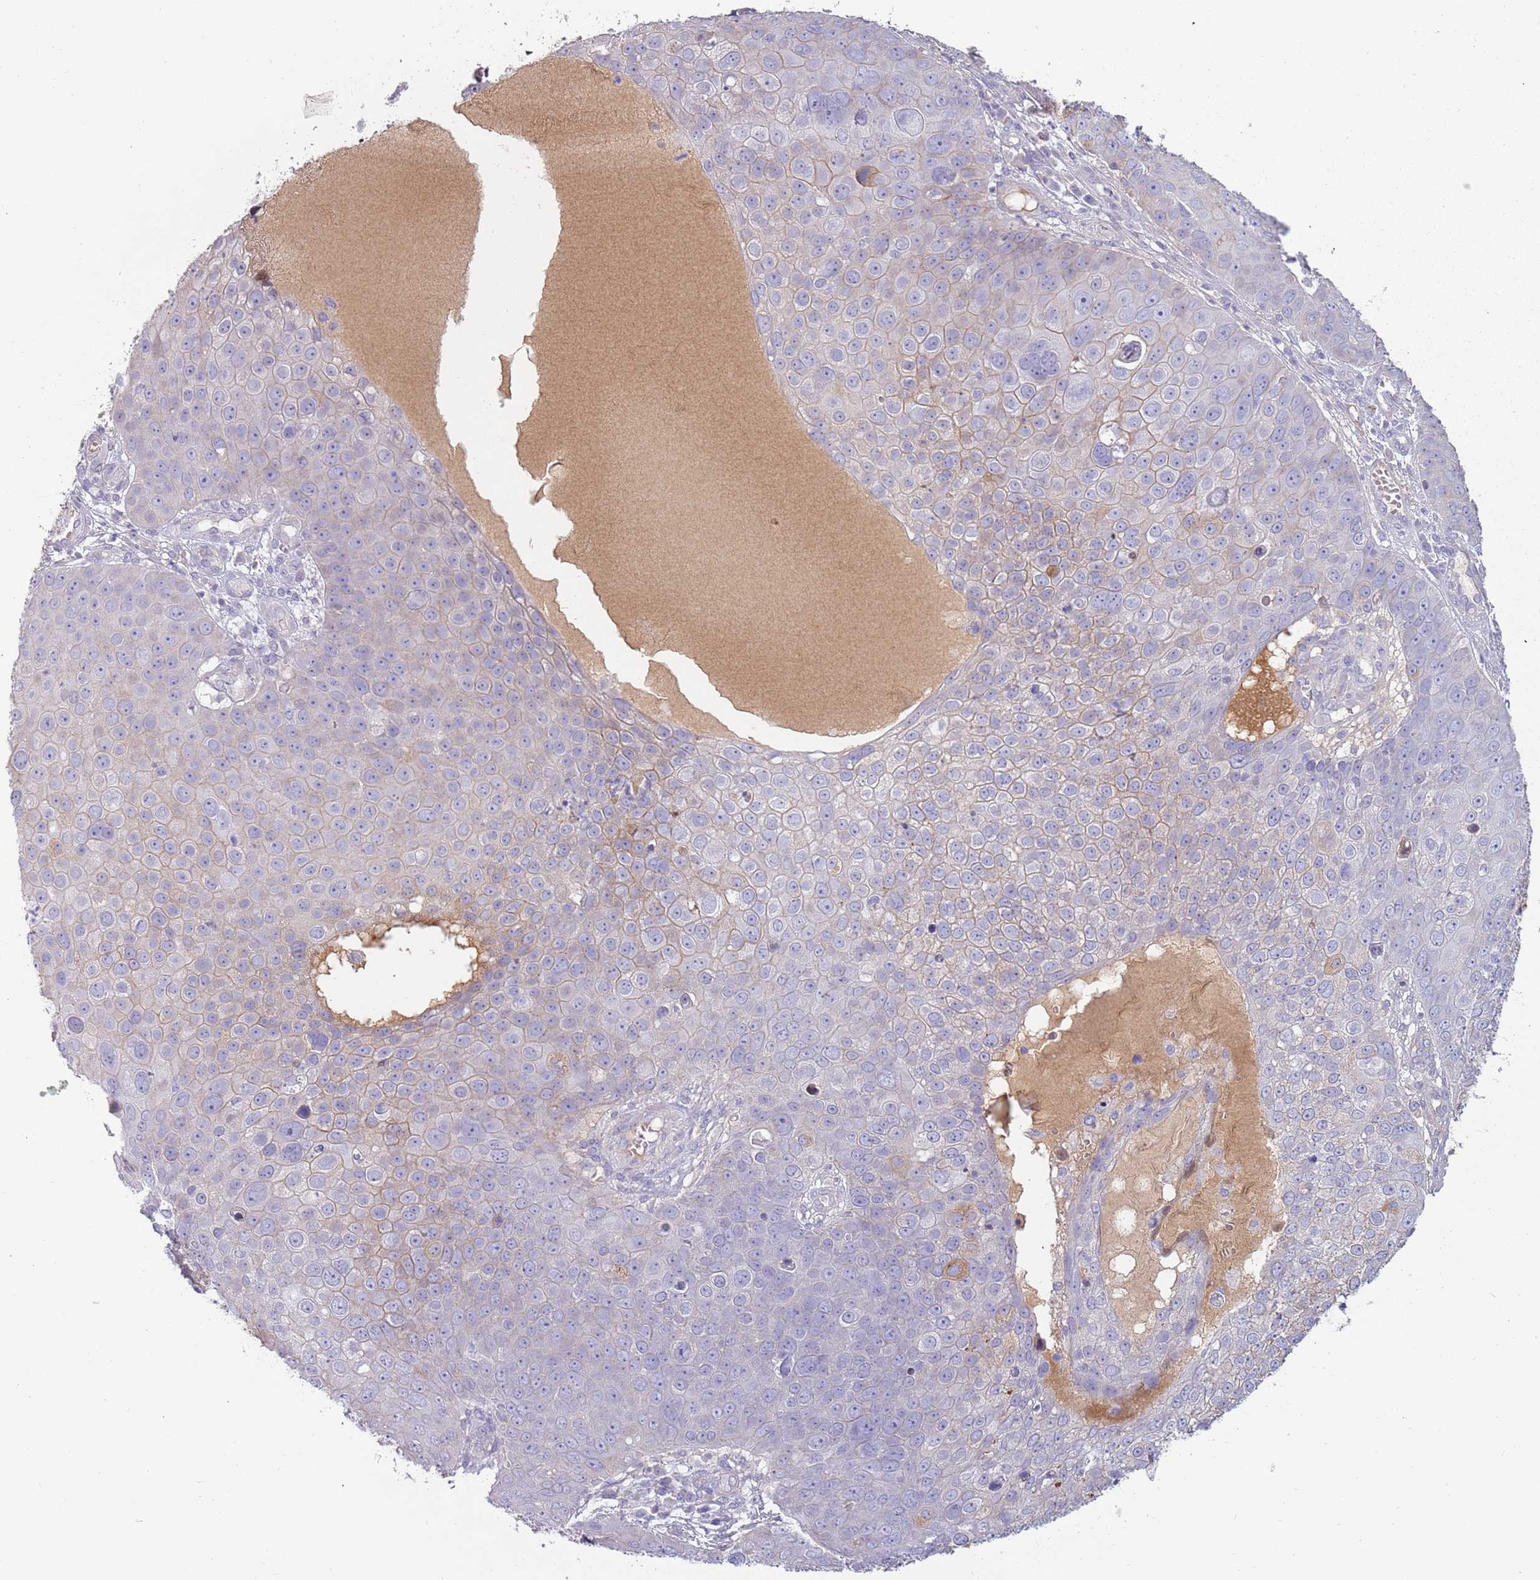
{"staining": {"intensity": "weak", "quantity": "<25%", "location": "cytoplasmic/membranous"}, "tissue": "skin cancer", "cell_type": "Tumor cells", "image_type": "cancer", "snomed": [{"axis": "morphology", "description": "Squamous cell carcinoma, NOS"}, {"axis": "topography", "description": "Skin"}], "caption": "There is no significant expression in tumor cells of squamous cell carcinoma (skin).", "gene": "TNFRSF6B", "patient": {"sex": "male", "age": 71}}